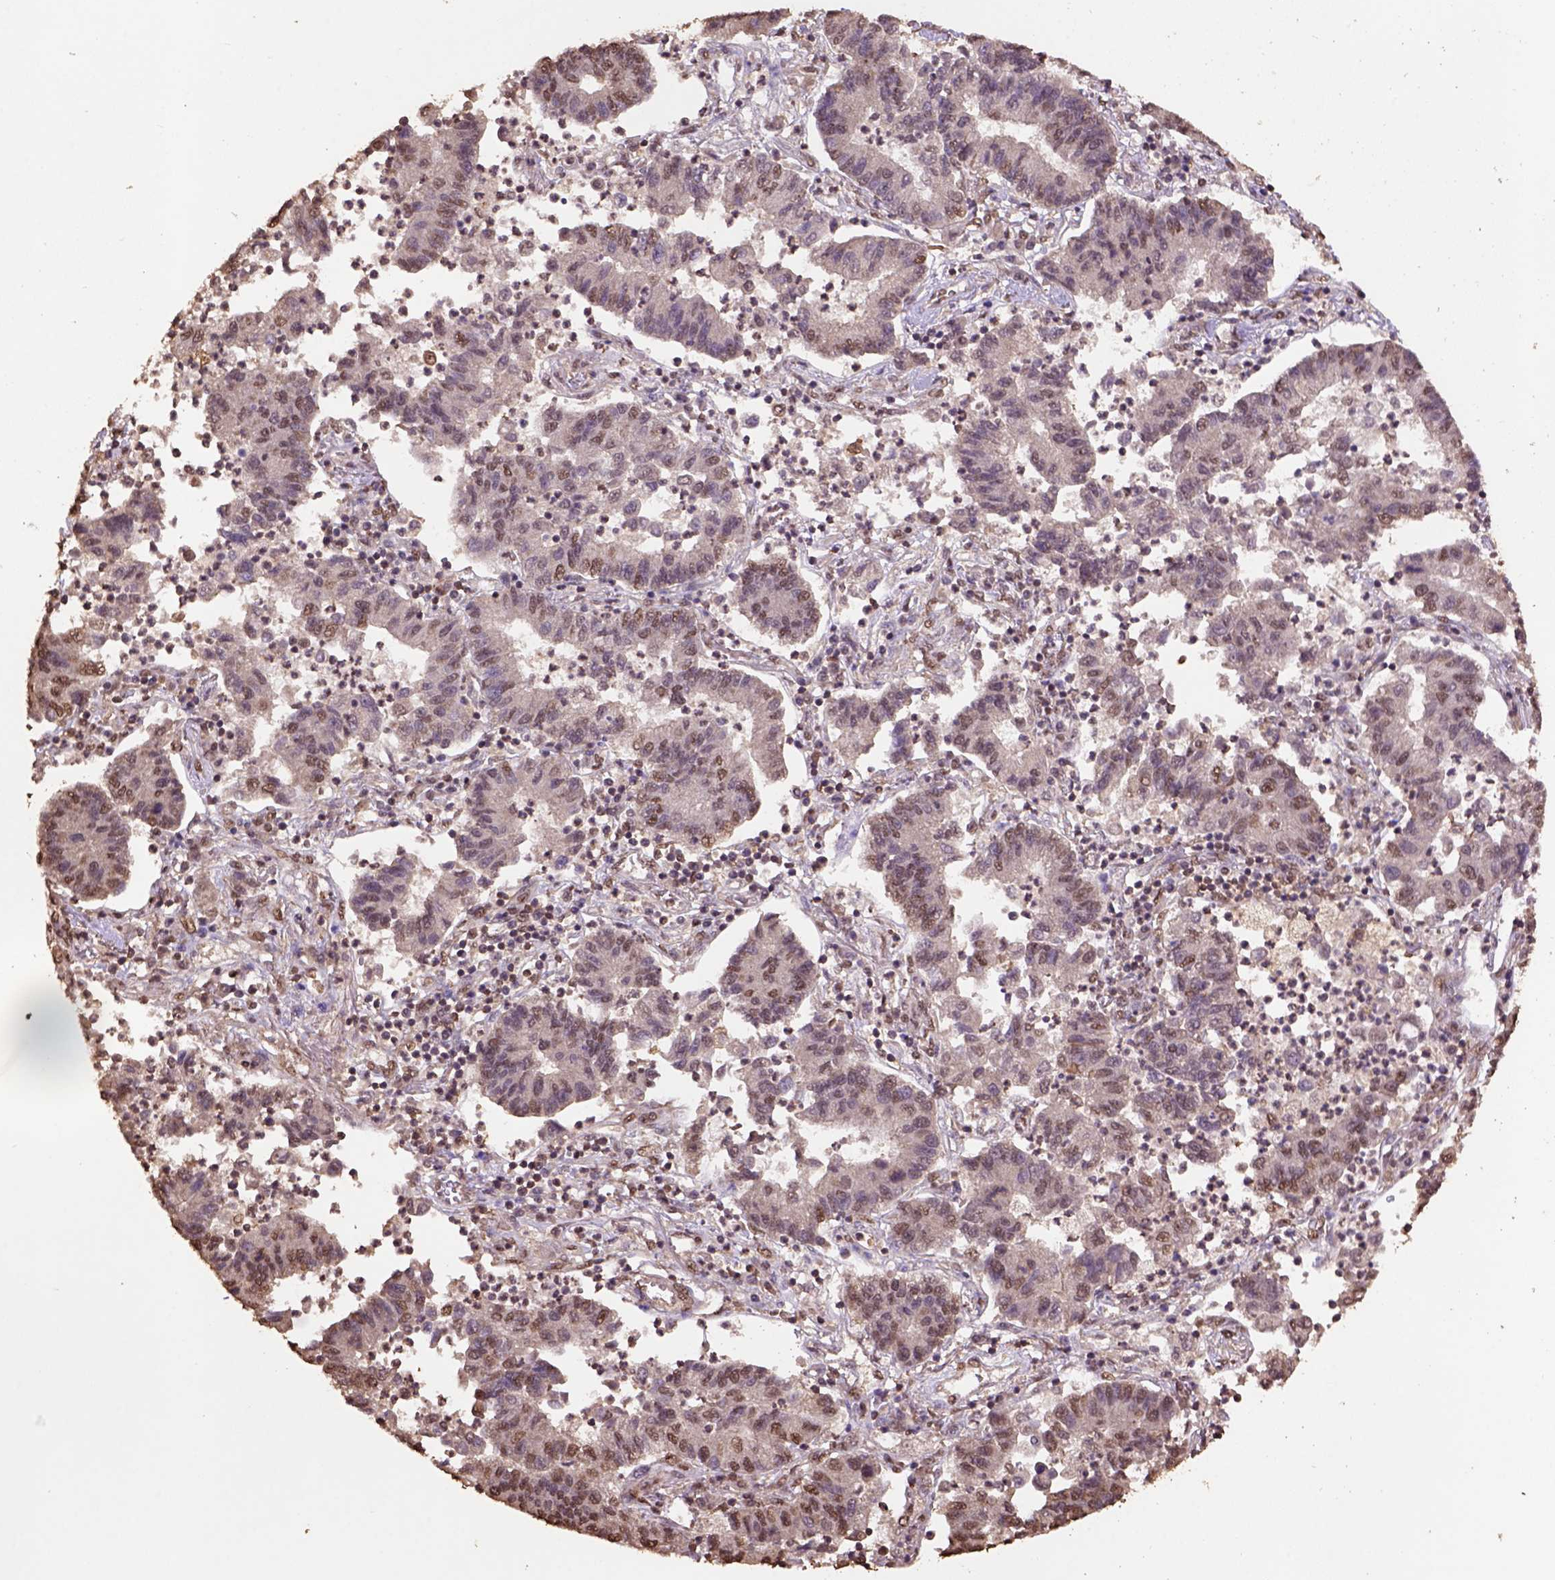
{"staining": {"intensity": "moderate", "quantity": "25%-75%", "location": "nuclear"}, "tissue": "lung cancer", "cell_type": "Tumor cells", "image_type": "cancer", "snomed": [{"axis": "morphology", "description": "Adenocarcinoma, NOS"}, {"axis": "topography", "description": "Lung"}], "caption": "Brown immunohistochemical staining in adenocarcinoma (lung) exhibits moderate nuclear expression in approximately 25%-75% of tumor cells. (IHC, brightfield microscopy, high magnification).", "gene": "CSTF2T", "patient": {"sex": "female", "age": 57}}